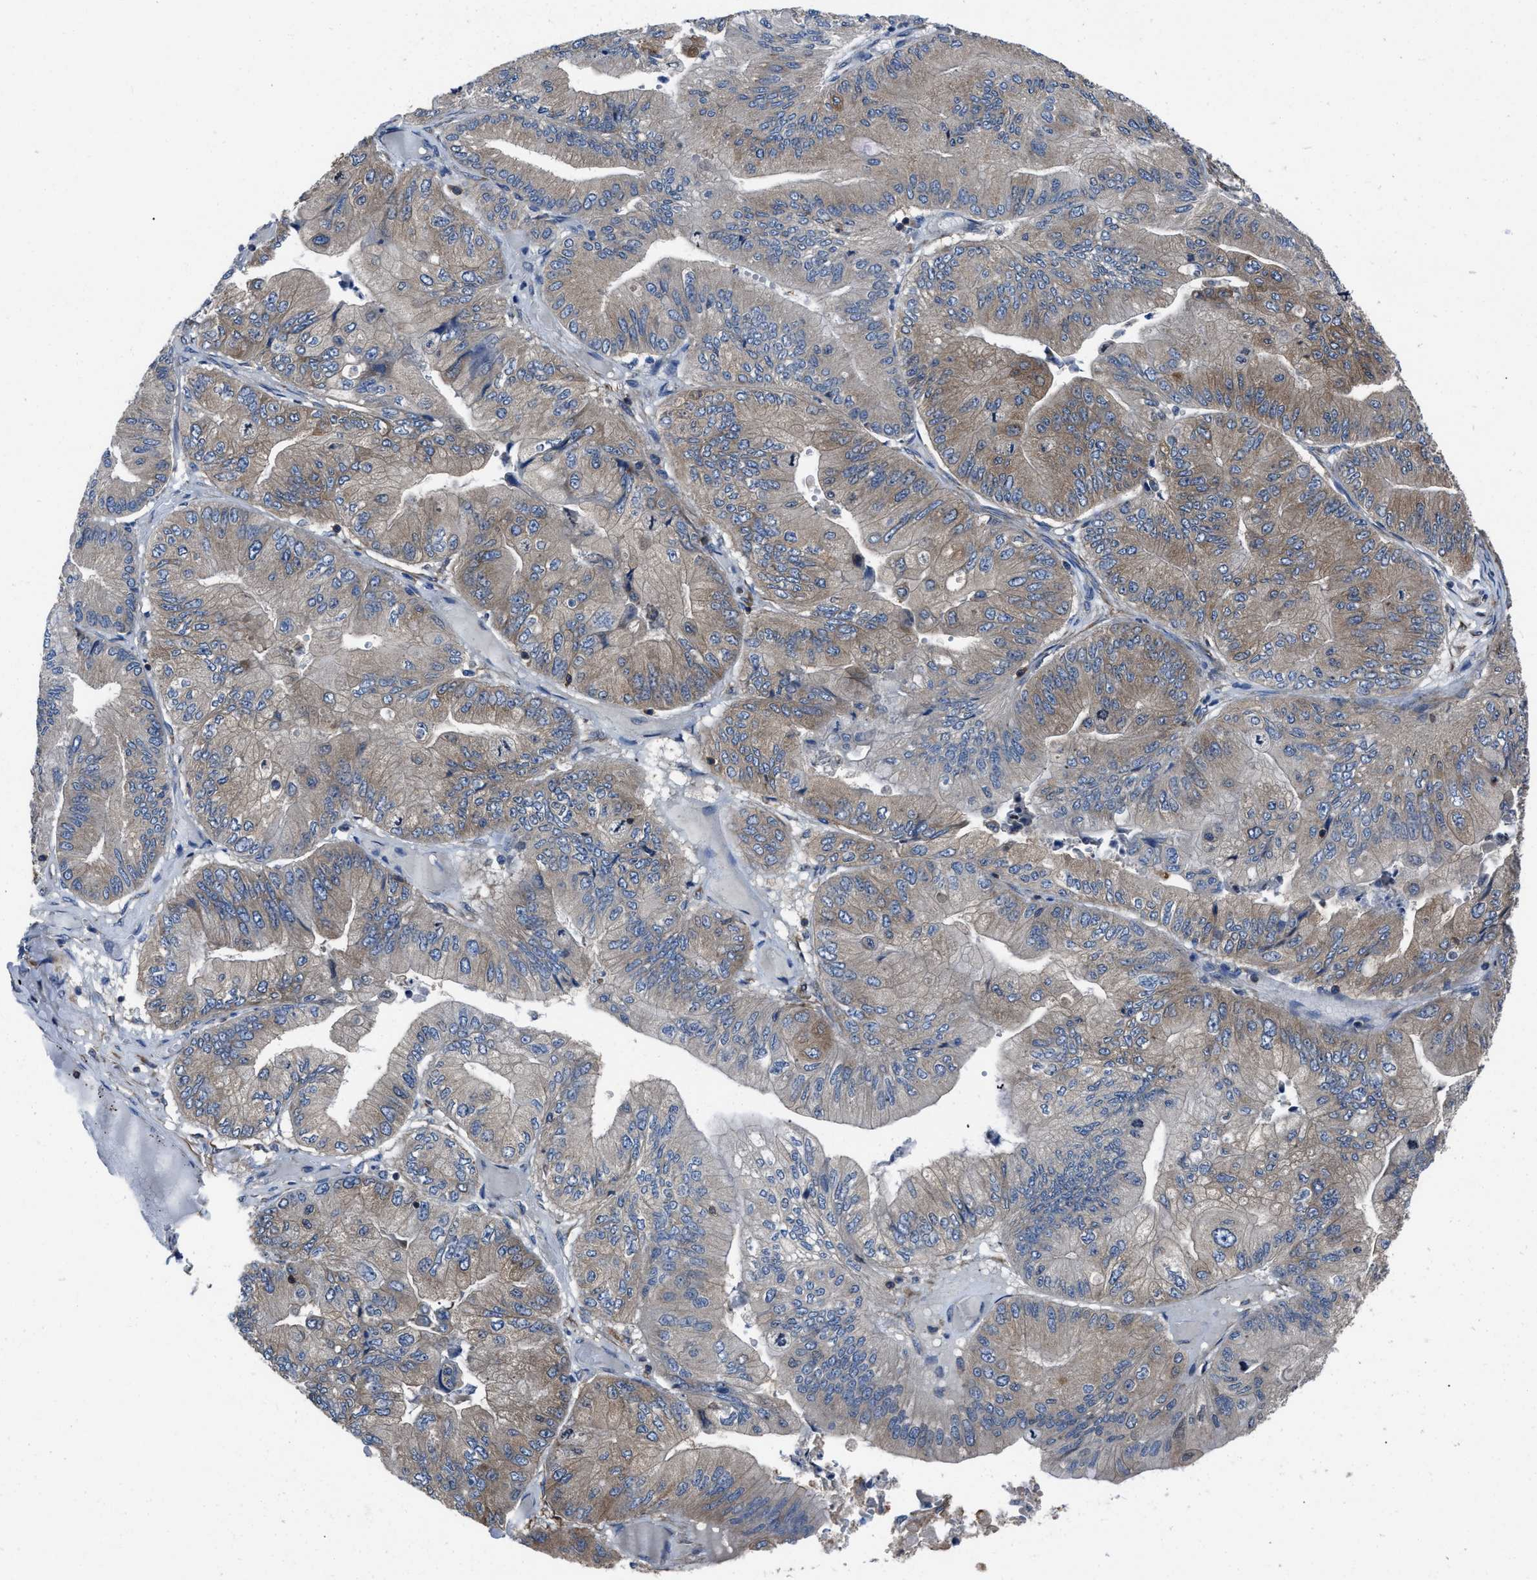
{"staining": {"intensity": "weak", "quantity": ">75%", "location": "cytoplasmic/membranous"}, "tissue": "ovarian cancer", "cell_type": "Tumor cells", "image_type": "cancer", "snomed": [{"axis": "morphology", "description": "Cystadenocarcinoma, mucinous, NOS"}, {"axis": "topography", "description": "Ovary"}], "caption": "Immunohistochemistry histopathology image of ovarian cancer stained for a protein (brown), which exhibits low levels of weak cytoplasmic/membranous staining in about >75% of tumor cells.", "gene": "YARS1", "patient": {"sex": "female", "age": 61}}